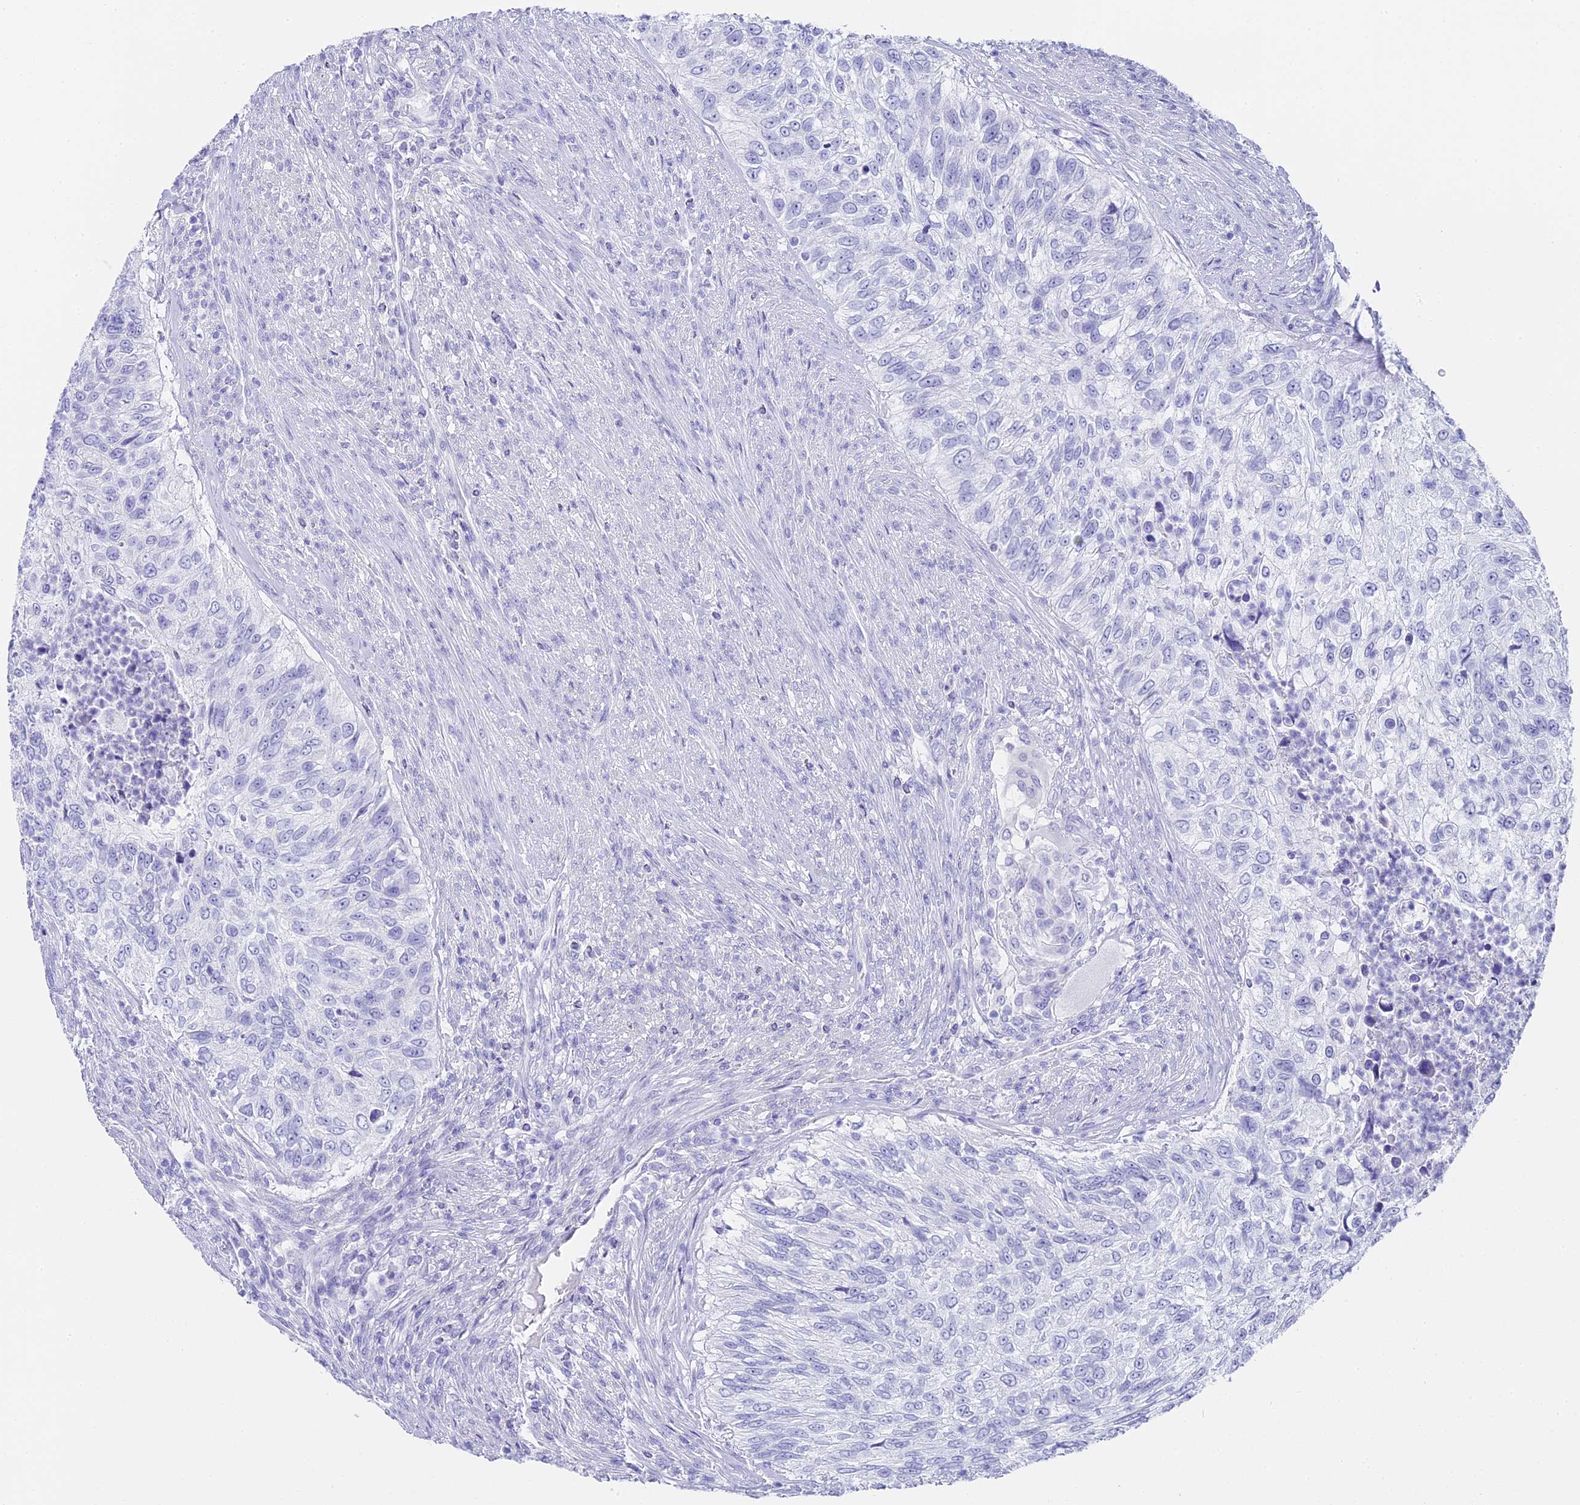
{"staining": {"intensity": "negative", "quantity": "none", "location": "none"}, "tissue": "urothelial cancer", "cell_type": "Tumor cells", "image_type": "cancer", "snomed": [{"axis": "morphology", "description": "Urothelial carcinoma, High grade"}, {"axis": "topography", "description": "Urinary bladder"}], "caption": "High power microscopy micrograph of an immunohistochemistry micrograph of high-grade urothelial carcinoma, revealing no significant expression in tumor cells.", "gene": "ABHD14A-ACY1", "patient": {"sex": "female", "age": 60}}